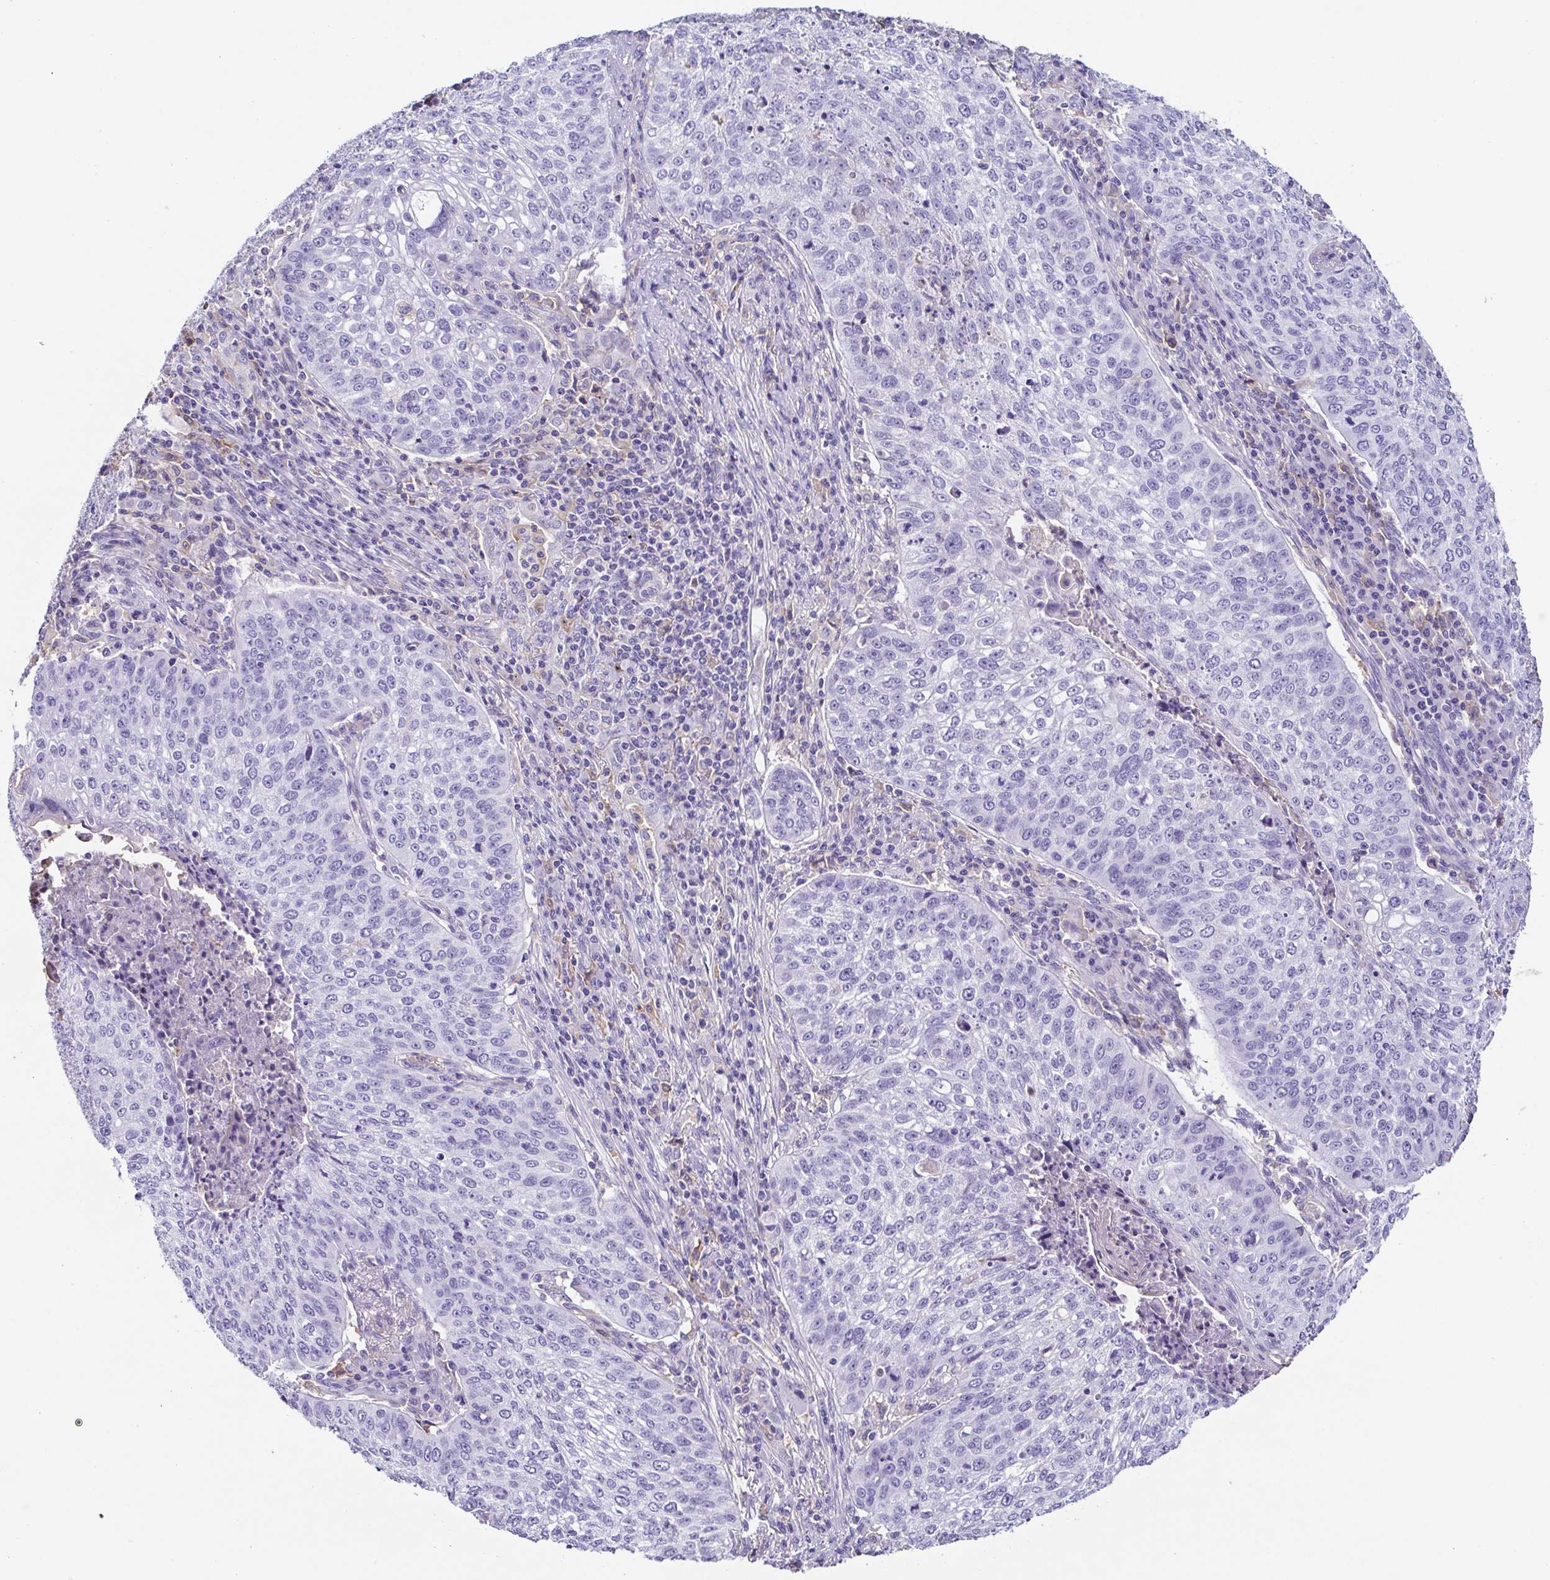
{"staining": {"intensity": "negative", "quantity": "none", "location": "none"}, "tissue": "lung cancer", "cell_type": "Tumor cells", "image_type": "cancer", "snomed": [{"axis": "morphology", "description": "Squamous cell carcinoma, NOS"}, {"axis": "topography", "description": "Lung"}], "caption": "Tumor cells are negative for protein expression in human lung cancer (squamous cell carcinoma). The staining is performed using DAB (3,3'-diaminobenzidine) brown chromogen with nuclei counter-stained in using hematoxylin.", "gene": "ANXA10", "patient": {"sex": "male", "age": 63}}